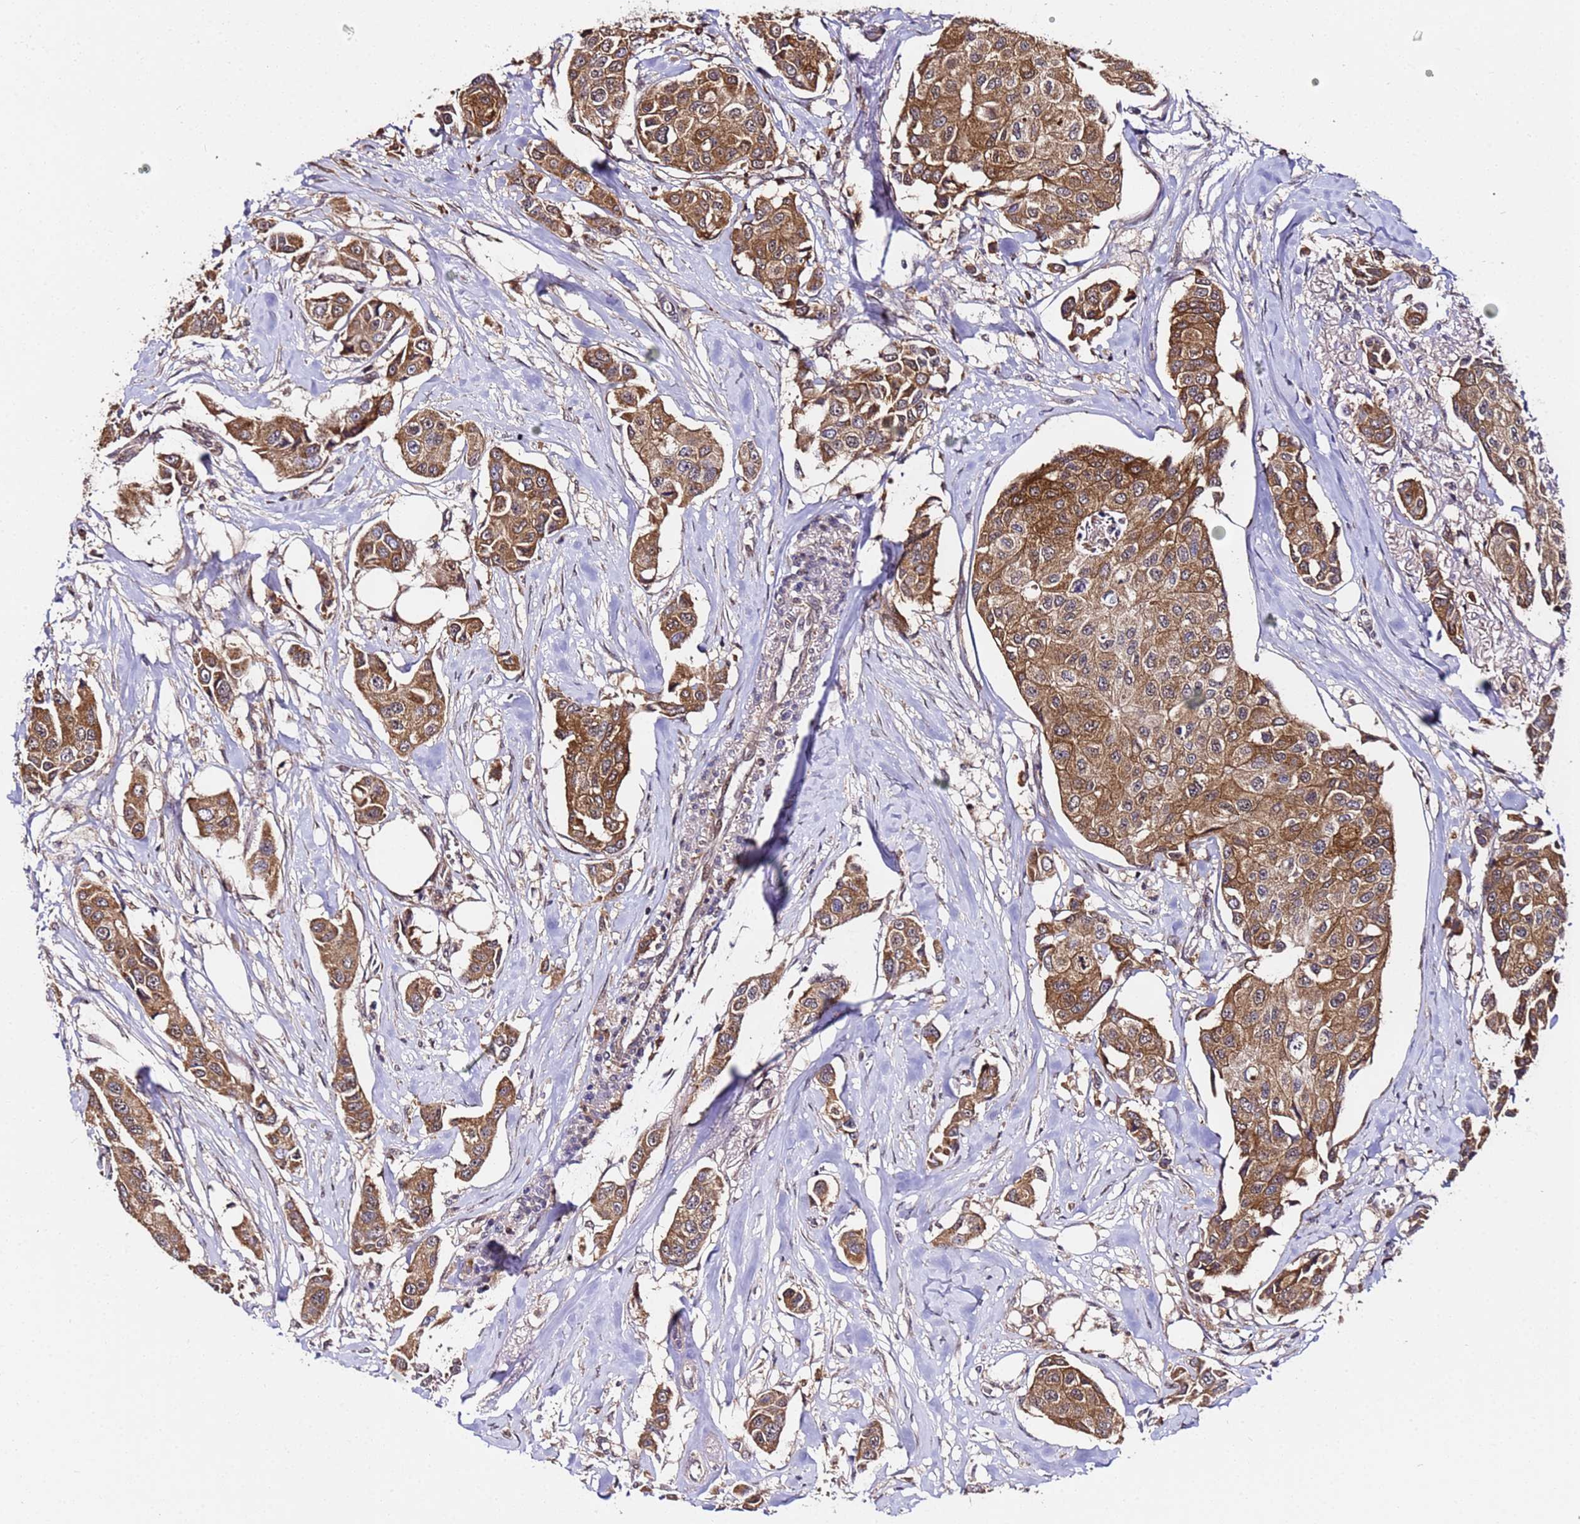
{"staining": {"intensity": "strong", "quantity": ">75%", "location": "cytoplasmic/membranous"}, "tissue": "breast cancer", "cell_type": "Tumor cells", "image_type": "cancer", "snomed": [{"axis": "morphology", "description": "Duct carcinoma"}, {"axis": "topography", "description": "Breast"}], "caption": "Immunohistochemical staining of breast cancer reveals strong cytoplasmic/membranous protein positivity in approximately >75% of tumor cells. (brown staining indicates protein expression, while blue staining denotes nuclei).", "gene": "WNK4", "patient": {"sex": "female", "age": 80}}